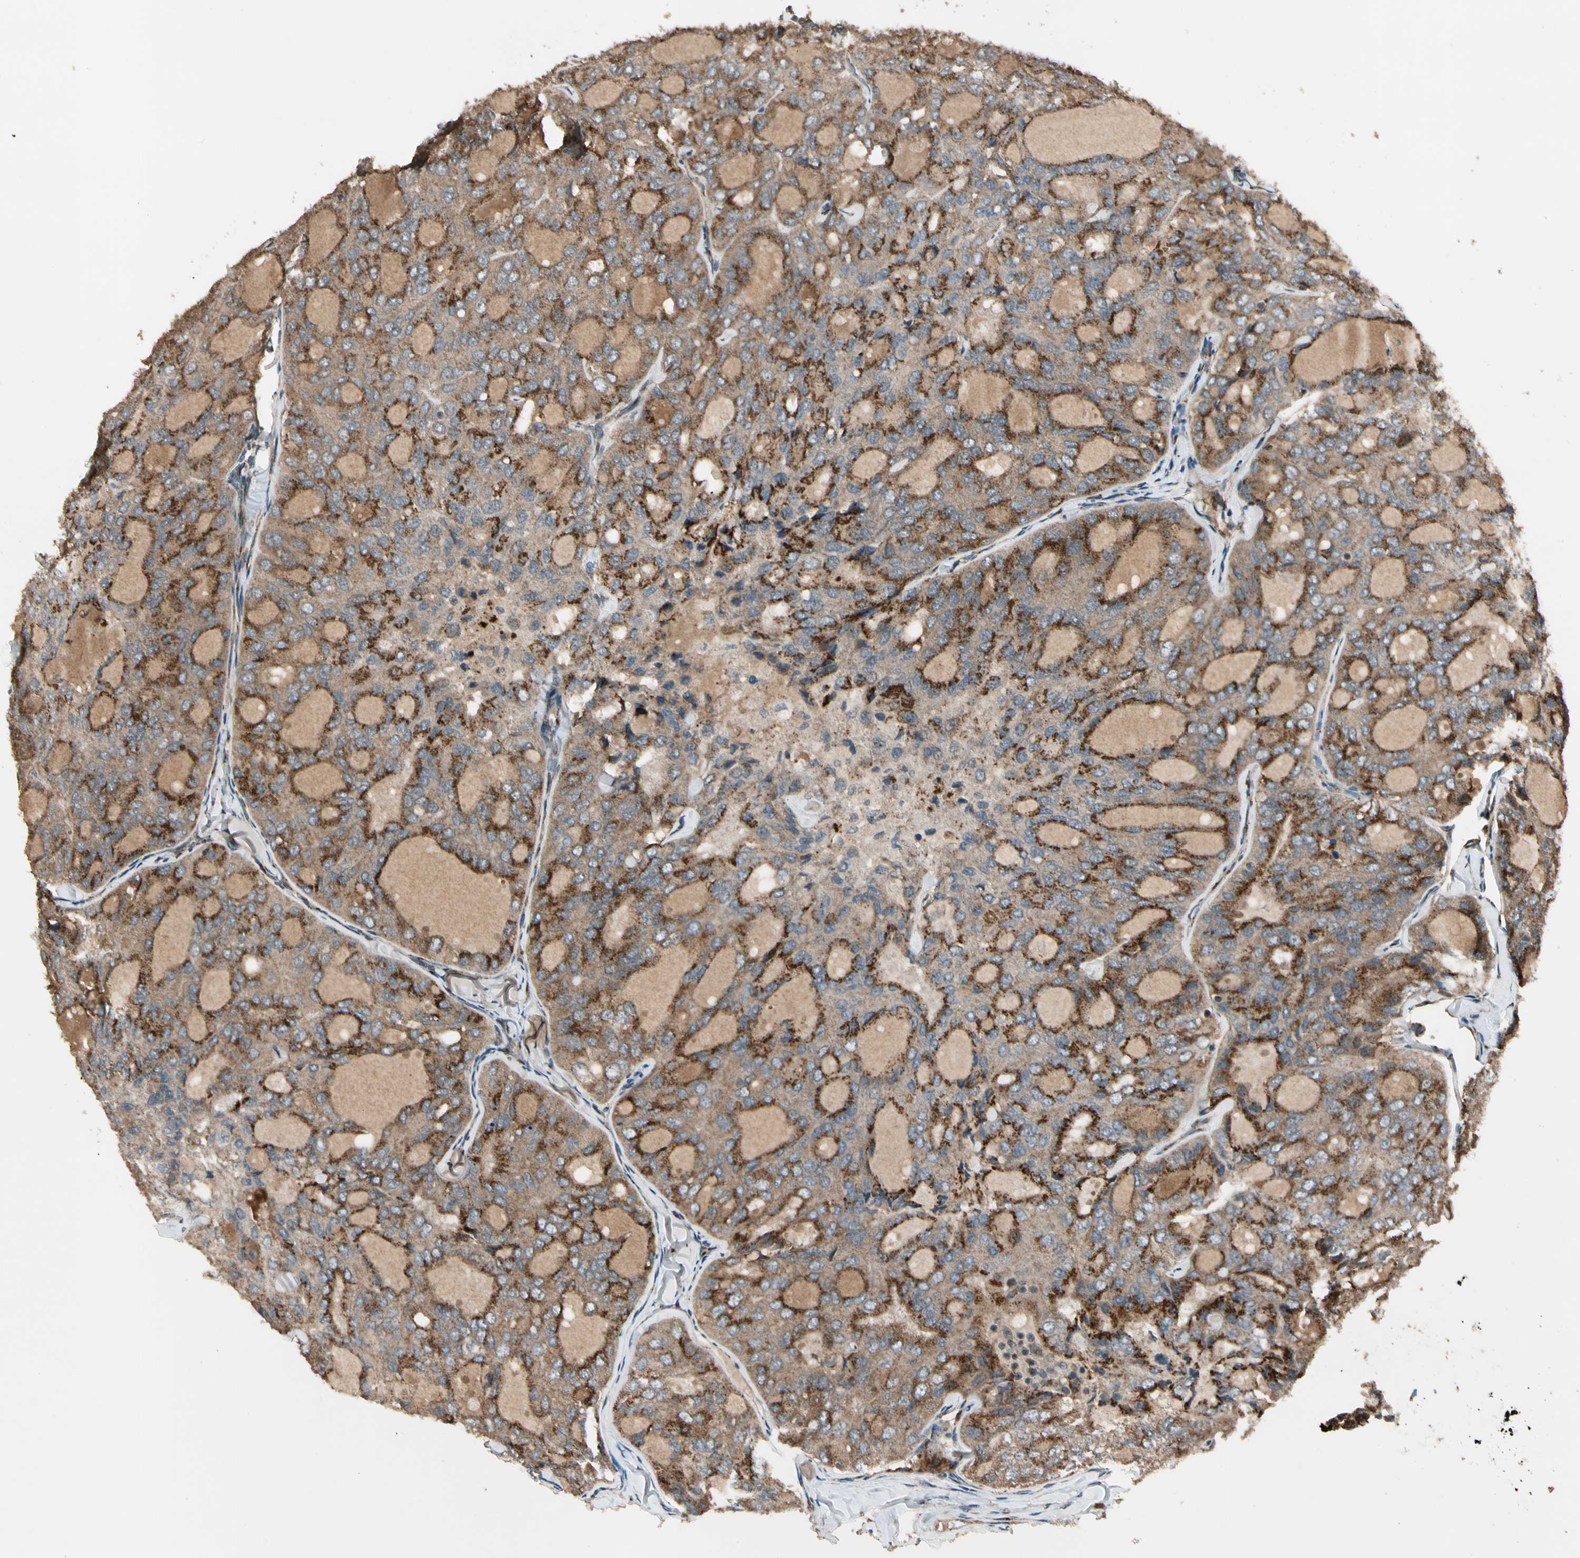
{"staining": {"intensity": "strong", "quantity": ">75%", "location": "cytoplasmic/membranous"}, "tissue": "thyroid cancer", "cell_type": "Tumor cells", "image_type": "cancer", "snomed": [{"axis": "morphology", "description": "Follicular adenoma carcinoma, NOS"}, {"axis": "topography", "description": "Thyroid gland"}], "caption": "A micrograph of human thyroid cancer (follicular adenoma carcinoma) stained for a protein shows strong cytoplasmic/membranous brown staining in tumor cells.", "gene": "GCK", "patient": {"sex": "male", "age": 75}}